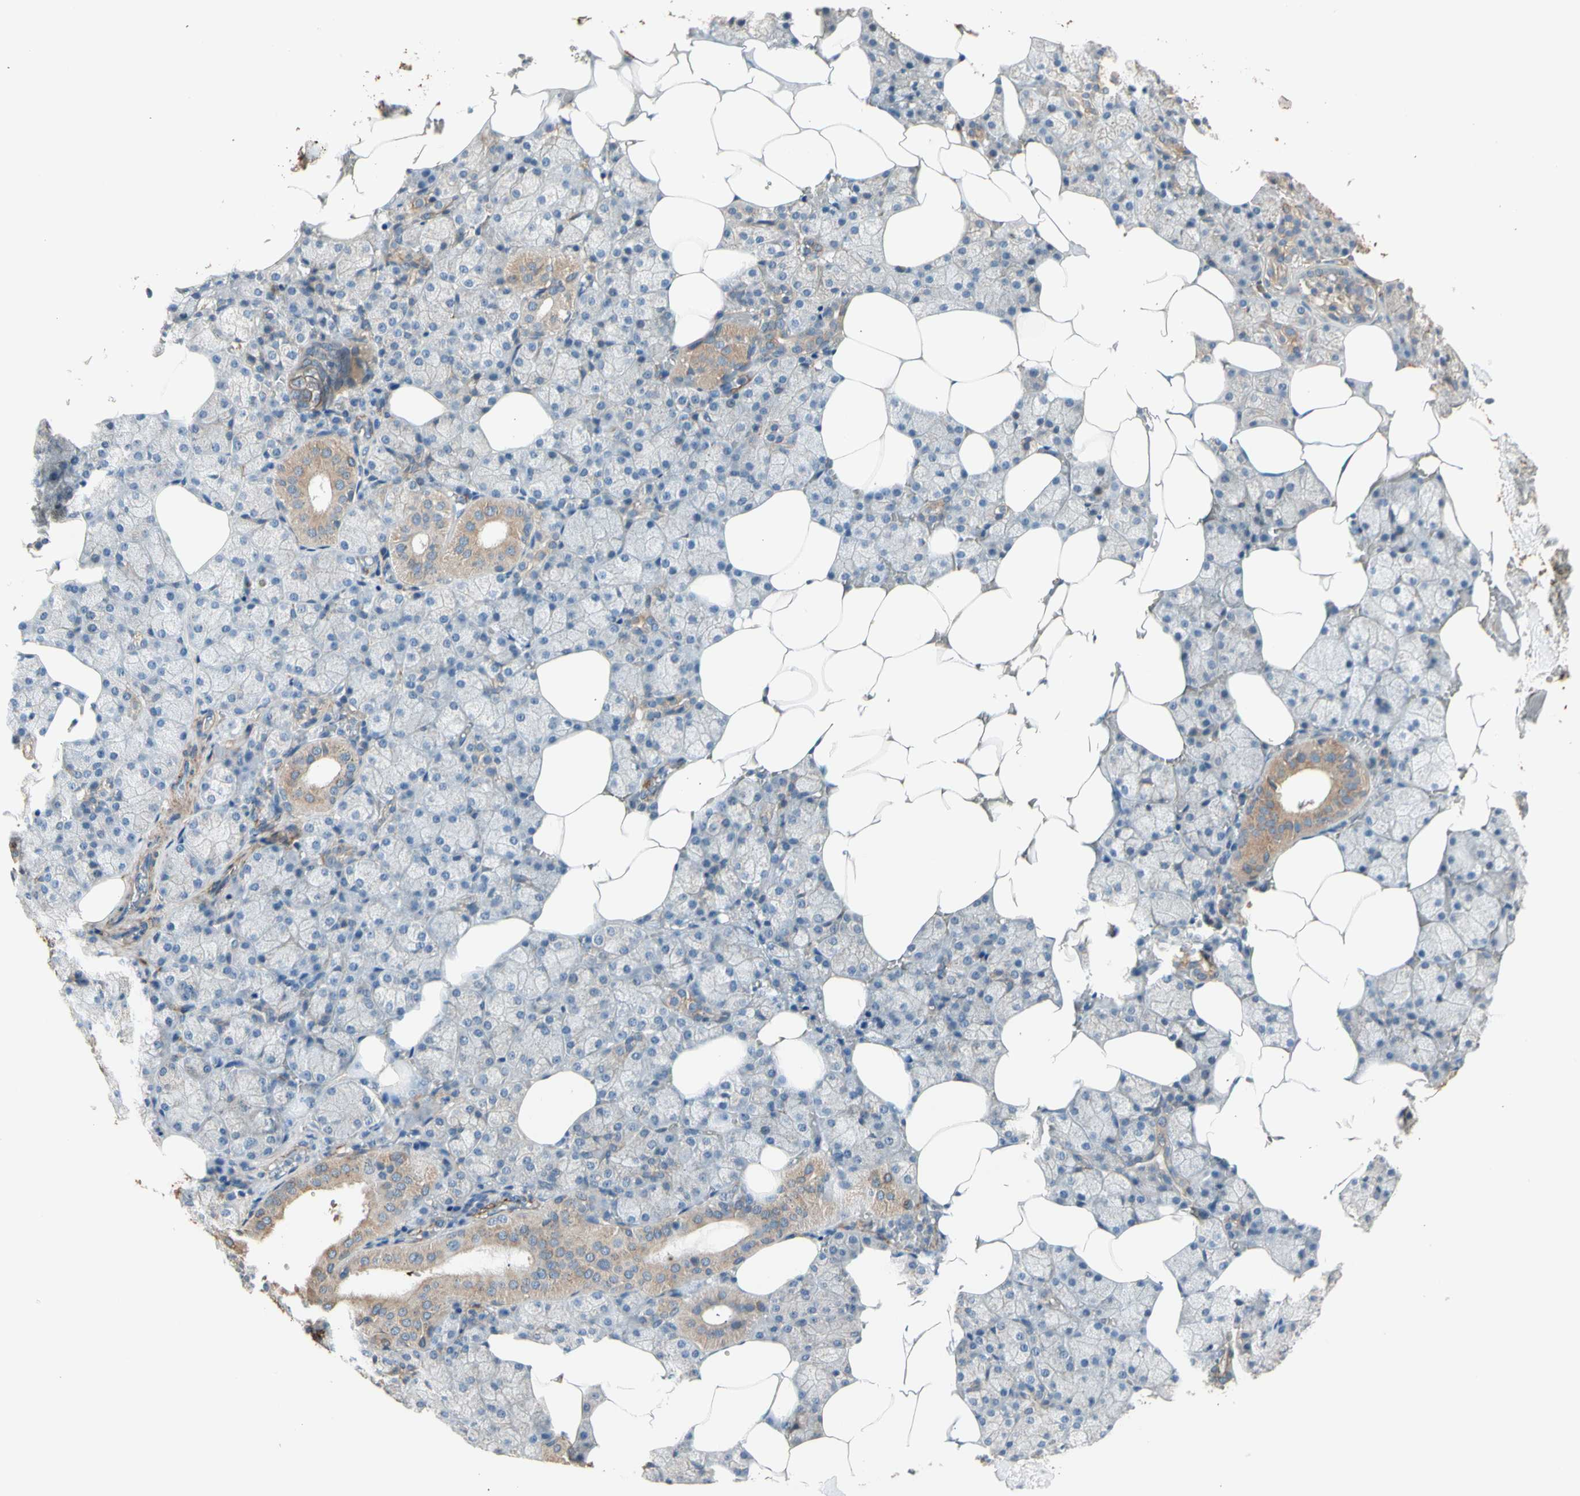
{"staining": {"intensity": "weak", "quantity": "25%-75%", "location": "cytoplasmic/membranous"}, "tissue": "salivary gland", "cell_type": "Glandular cells", "image_type": "normal", "snomed": [{"axis": "morphology", "description": "Normal tissue, NOS"}, {"axis": "topography", "description": "Salivary gland"}], "caption": "A low amount of weak cytoplasmic/membranous positivity is present in approximately 25%-75% of glandular cells in unremarkable salivary gland.", "gene": "SUSD2", "patient": {"sex": "male", "age": 62}}